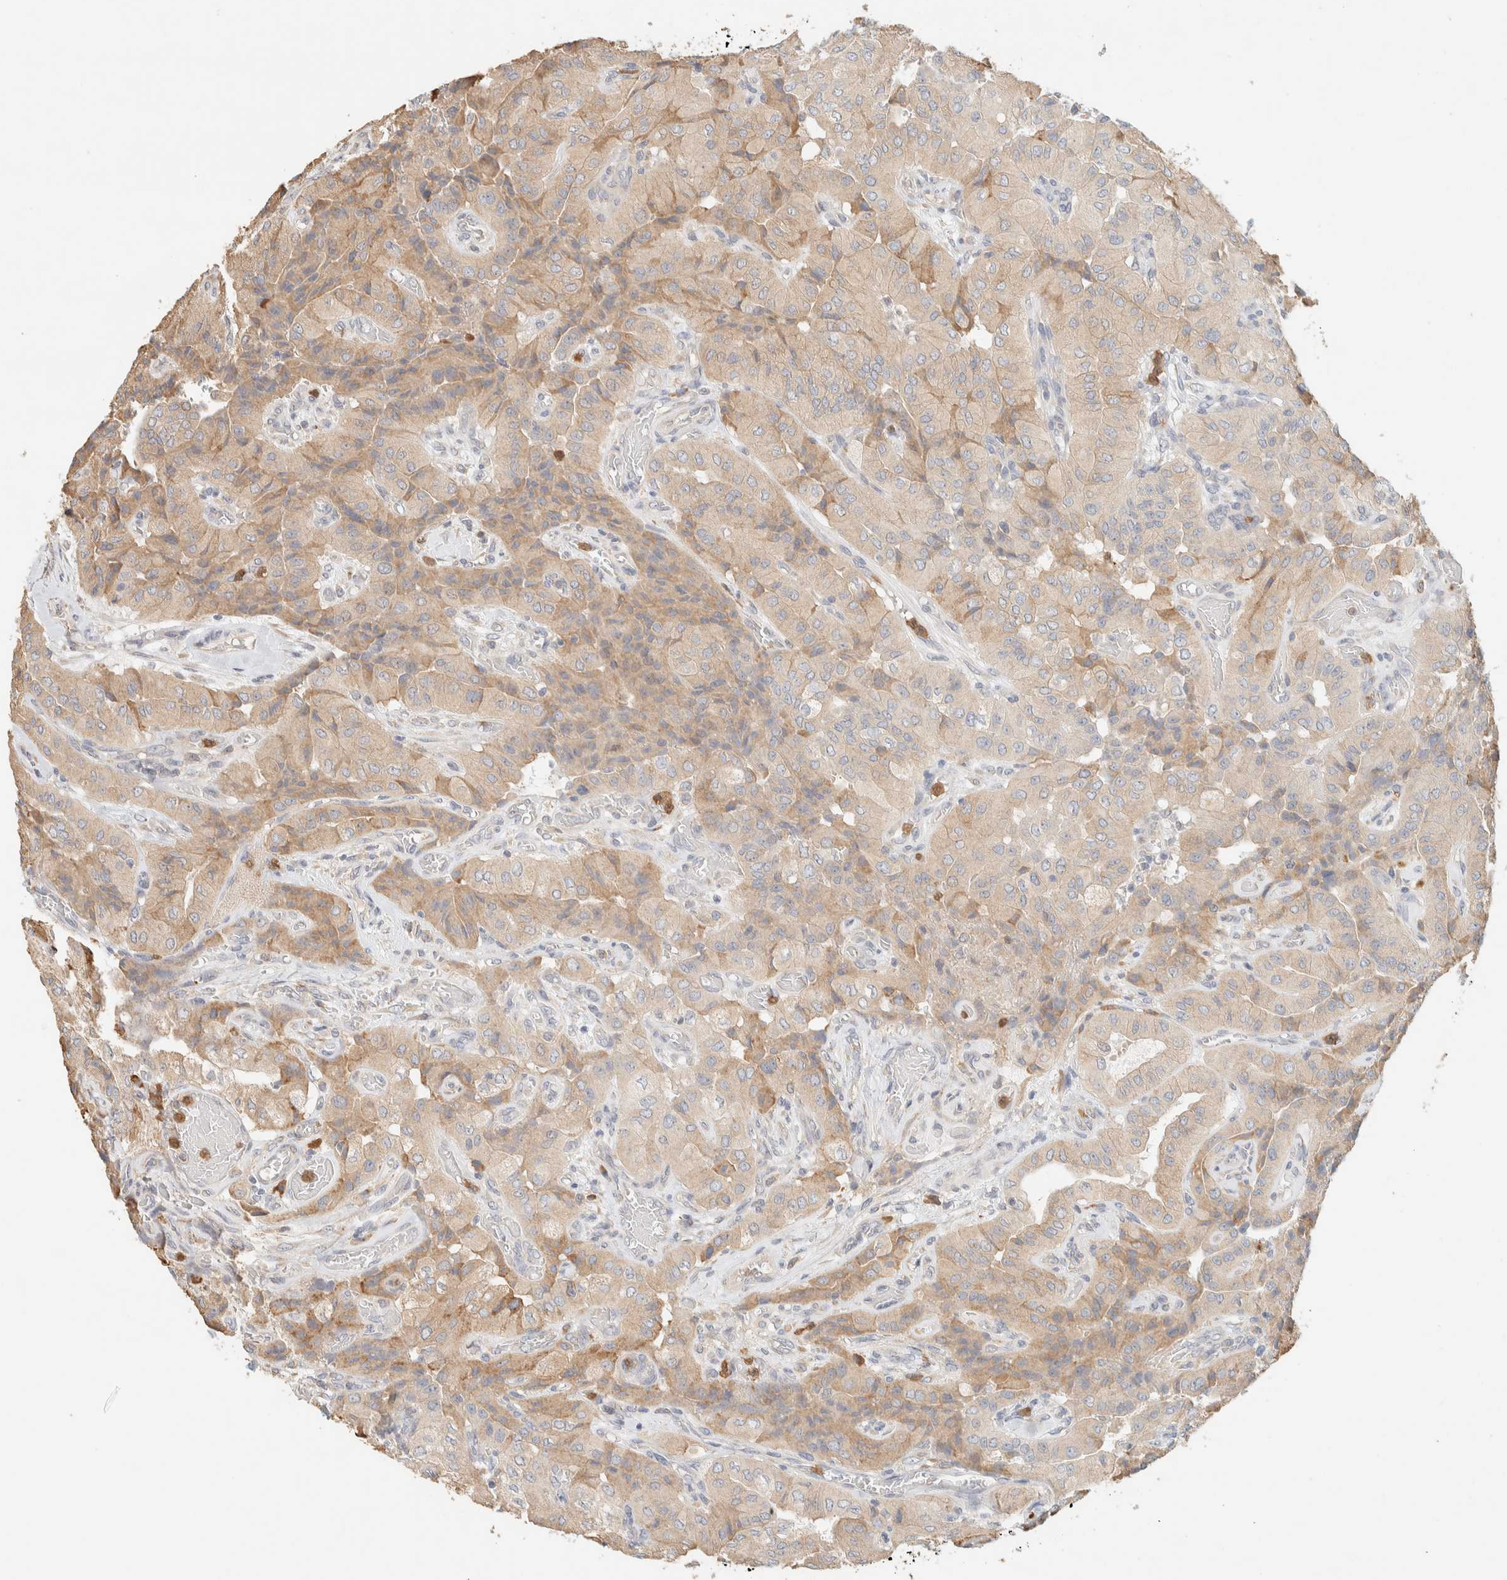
{"staining": {"intensity": "moderate", "quantity": ">75%", "location": "cytoplasmic/membranous"}, "tissue": "thyroid cancer", "cell_type": "Tumor cells", "image_type": "cancer", "snomed": [{"axis": "morphology", "description": "Papillary adenocarcinoma, NOS"}, {"axis": "topography", "description": "Thyroid gland"}], "caption": "High-magnification brightfield microscopy of thyroid cancer stained with DAB (brown) and counterstained with hematoxylin (blue). tumor cells exhibit moderate cytoplasmic/membranous positivity is present in about>75% of cells.", "gene": "TTC3", "patient": {"sex": "female", "age": 59}}